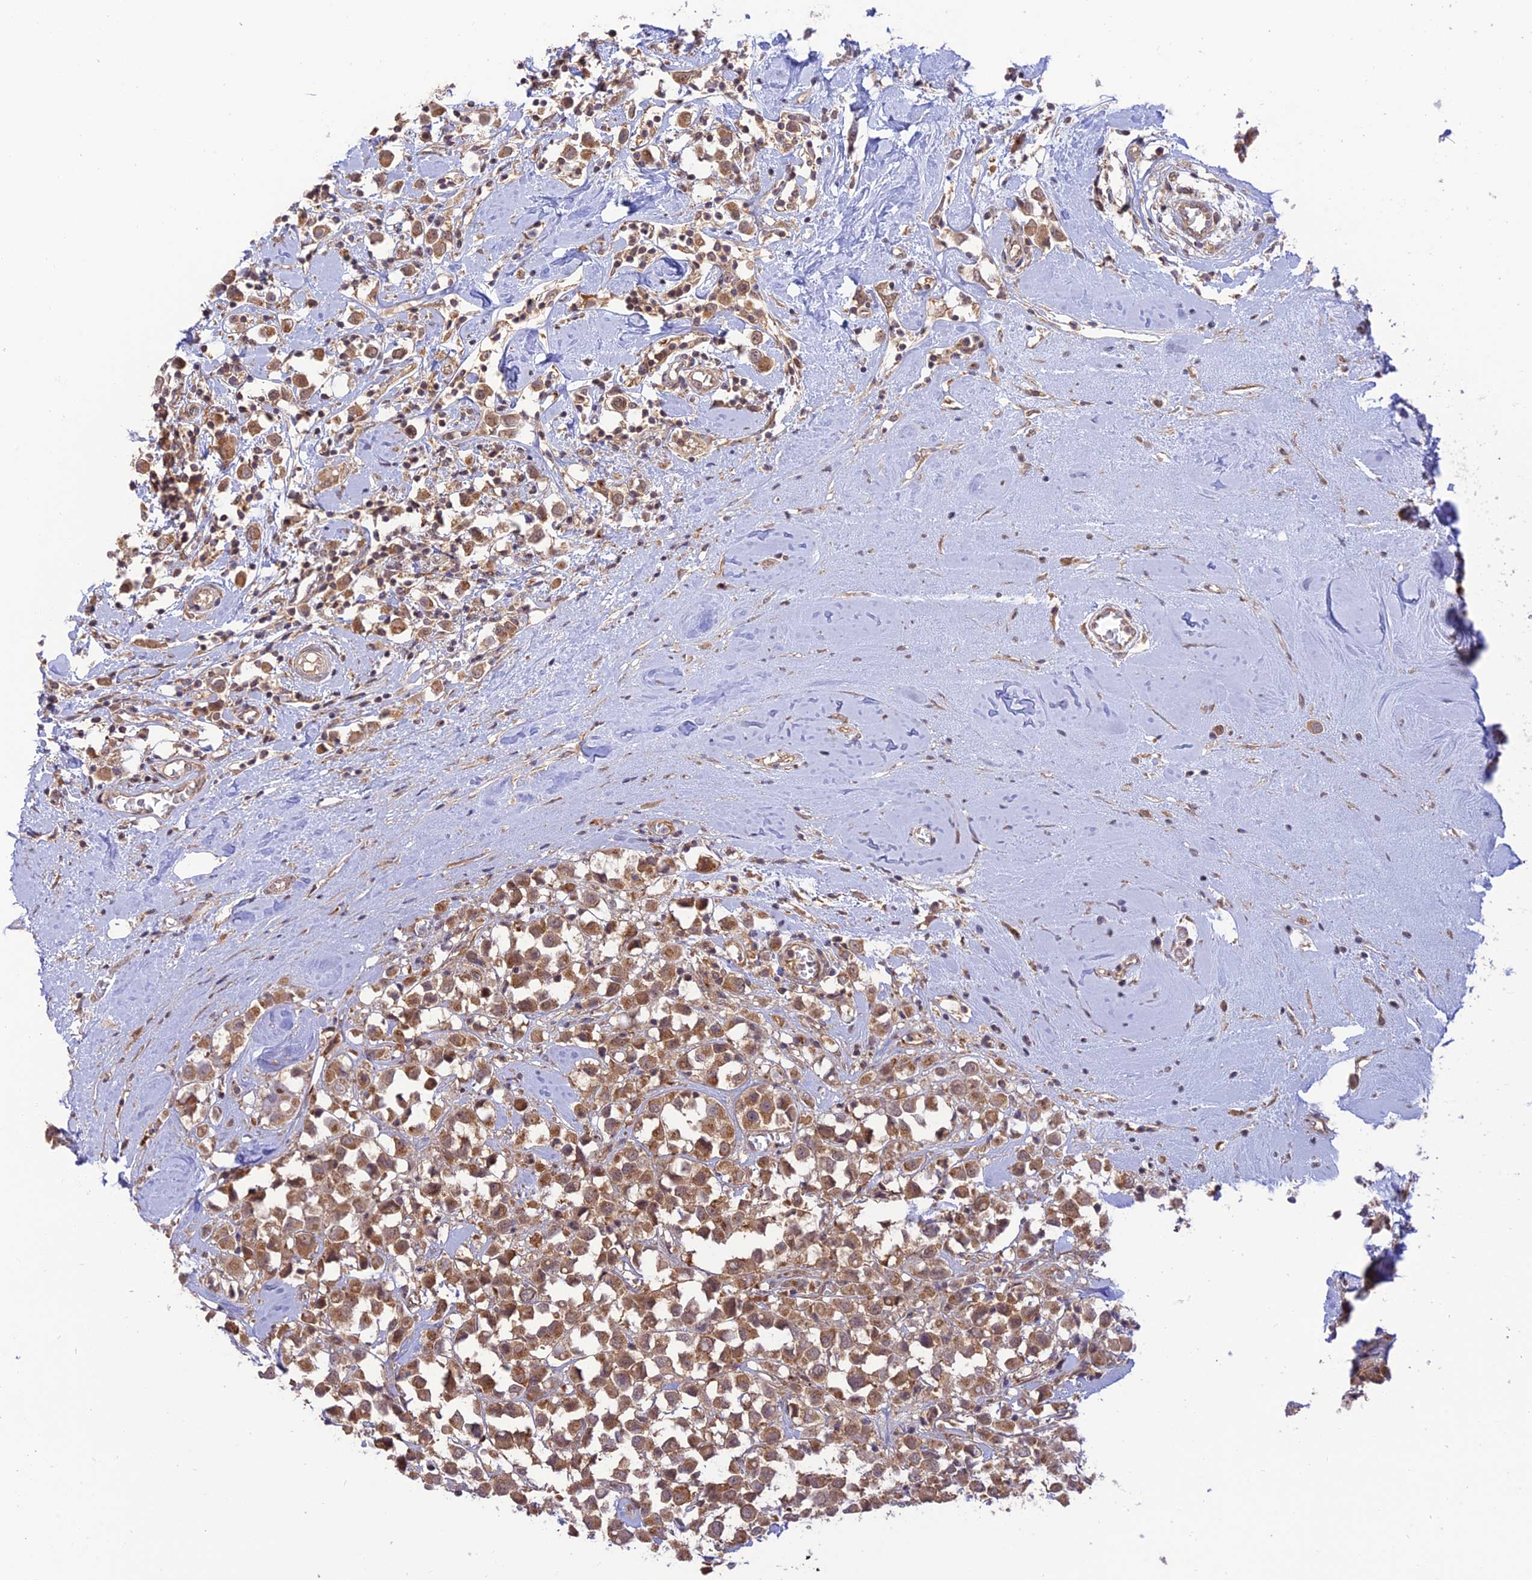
{"staining": {"intensity": "moderate", "quantity": ">75%", "location": "cytoplasmic/membranous"}, "tissue": "breast cancer", "cell_type": "Tumor cells", "image_type": "cancer", "snomed": [{"axis": "morphology", "description": "Duct carcinoma"}, {"axis": "topography", "description": "Breast"}], "caption": "Protein staining of invasive ductal carcinoma (breast) tissue shows moderate cytoplasmic/membranous staining in about >75% of tumor cells.", "gene": "GOLGA3", "patient": {"sex": "female", "age": 61}}